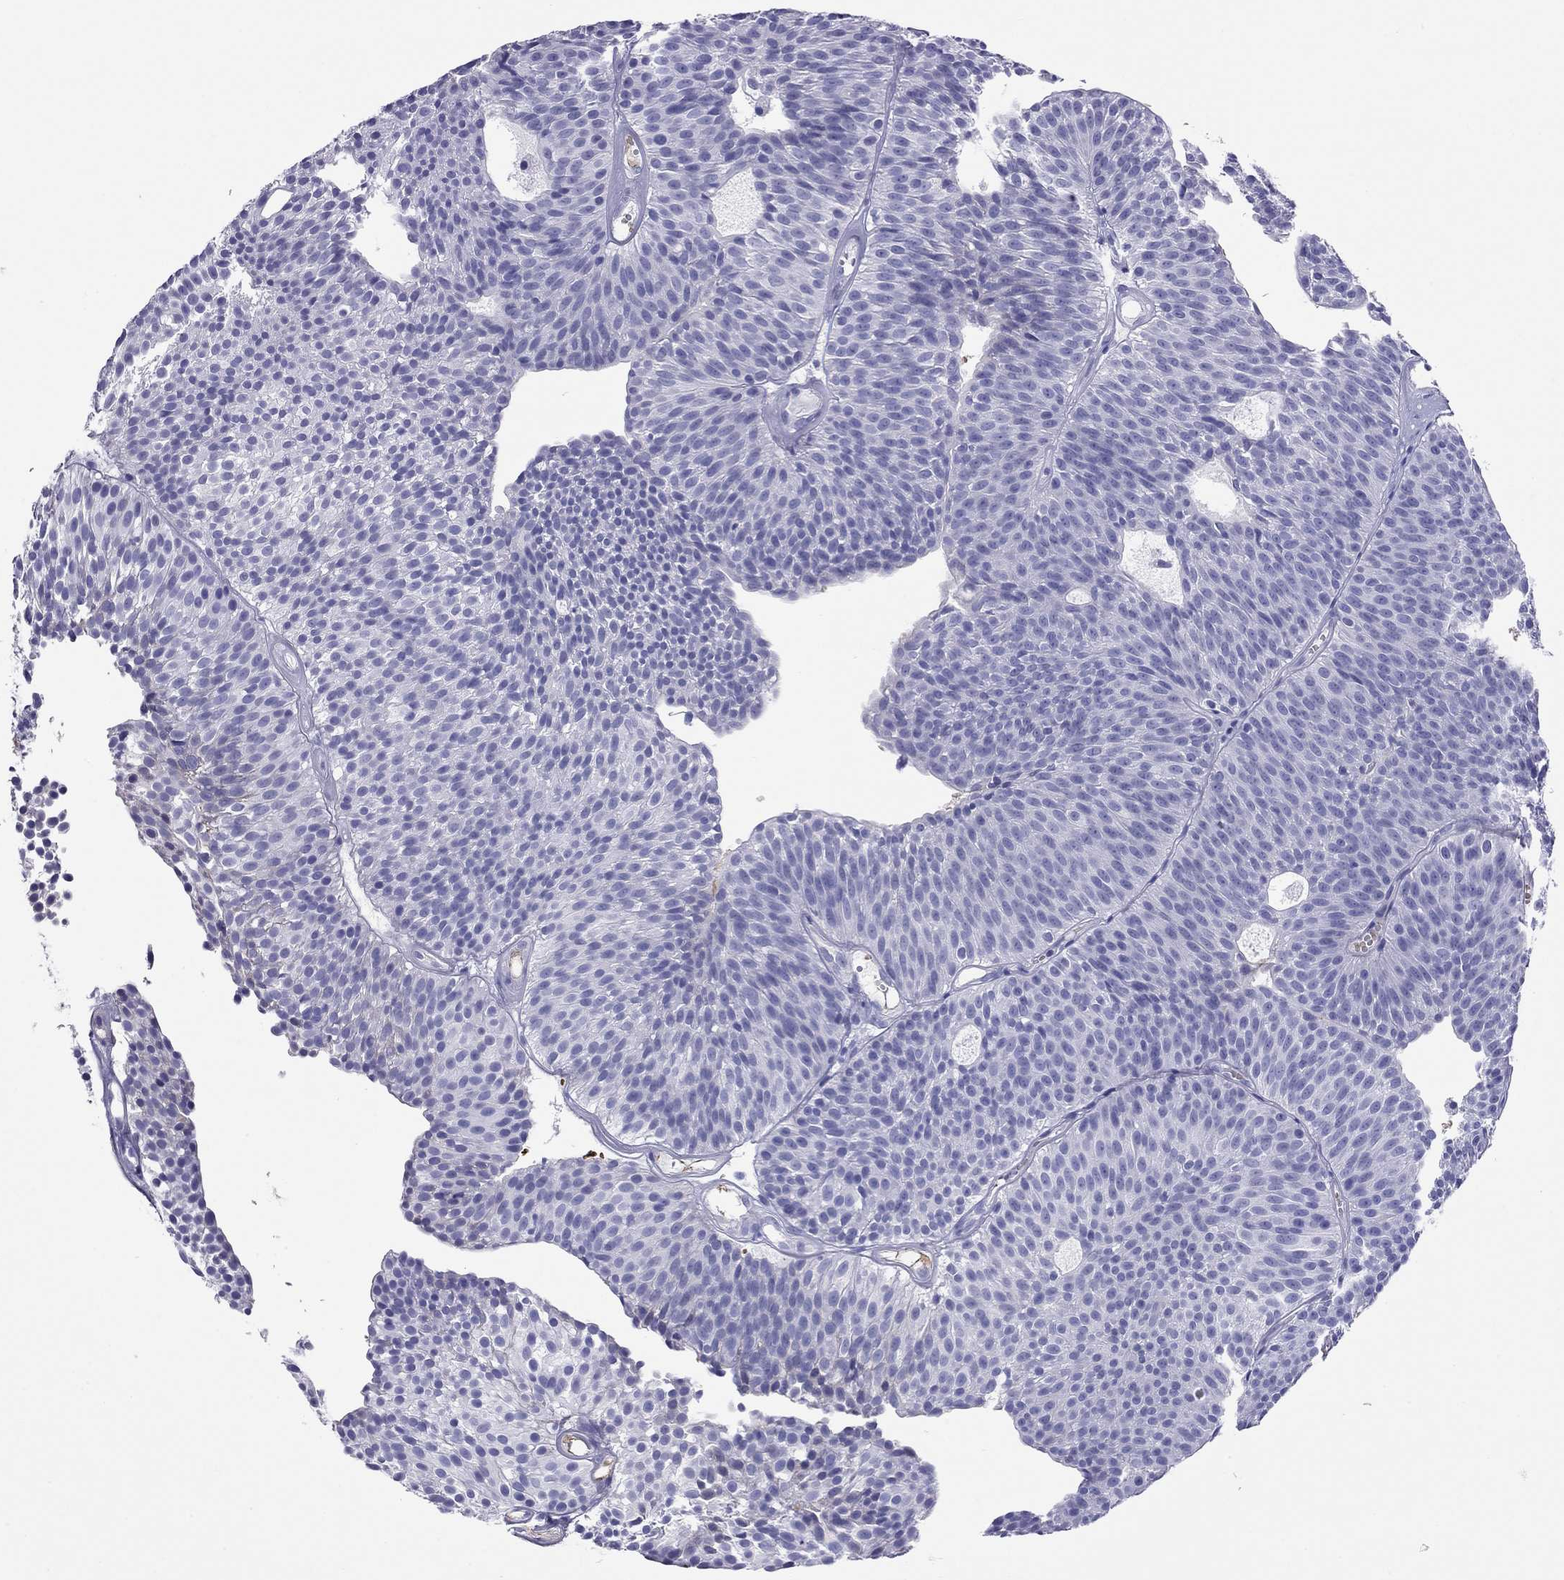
{"staining": {"intensity": "negative", "quantity": "none", "location": "none"}, "tissue": "urothelial cancer", "cell_type": "Tumor cells", "image_type": "cancer", "snomed": [{"axis": "morphology", "description": "Urothelial carcinoma, Low grade"}, {"axis": "topography", "description": "Urinary bladder"}], "caption": "IHC of low-grade urothelial carcinoma displays no positivity in tumor cells.", "gene": "PTPRN", "patient": {"sex": "male", "age": 63}}